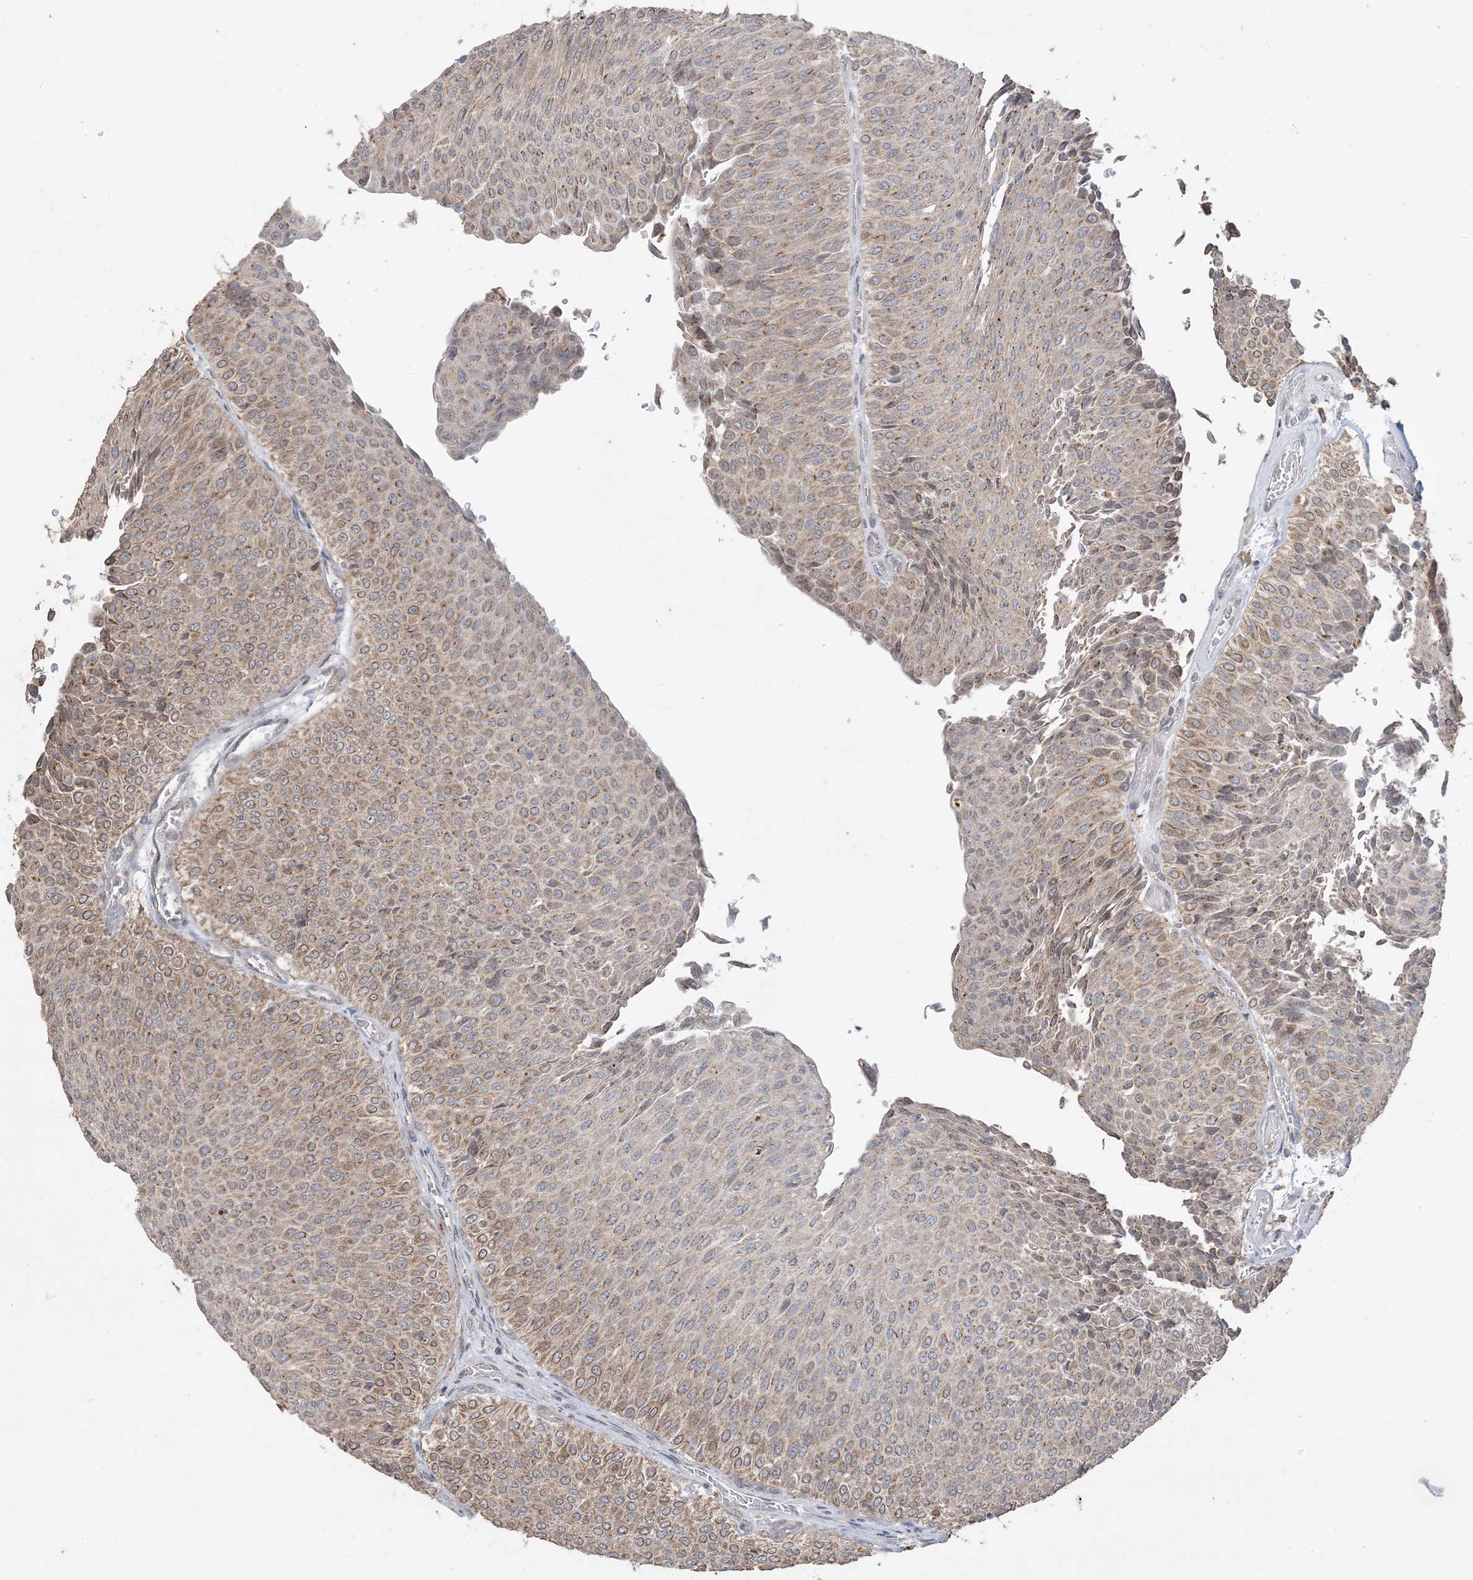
{"staining": {"intensity": "moderate", "quantity": ">75%", "location": "cytoplasmic/membranous"}, "tissue": "urothelial cancer", "cell_type": "Tumor cells", "image_type": "cancer", "snomed": [{"axis": "morphology", "description": "Urothelial carcinoma, Low grade"}, {"axis": "topography", "description": "Urinary bladder"}], "caption": "Immunohistochemical staining of low-grade urothelial carcinoma displays moderate cytoplasmic/membranous protein positivity in approximately >75% of tumor cells. The staining was performed using DAB to visualize the protein expression in brown, while the nuclei were stained in blue with hematoxylin (Magnification: 20x).", "gene": "XRN1", "patient": {"sex": "male", "age": 78}}